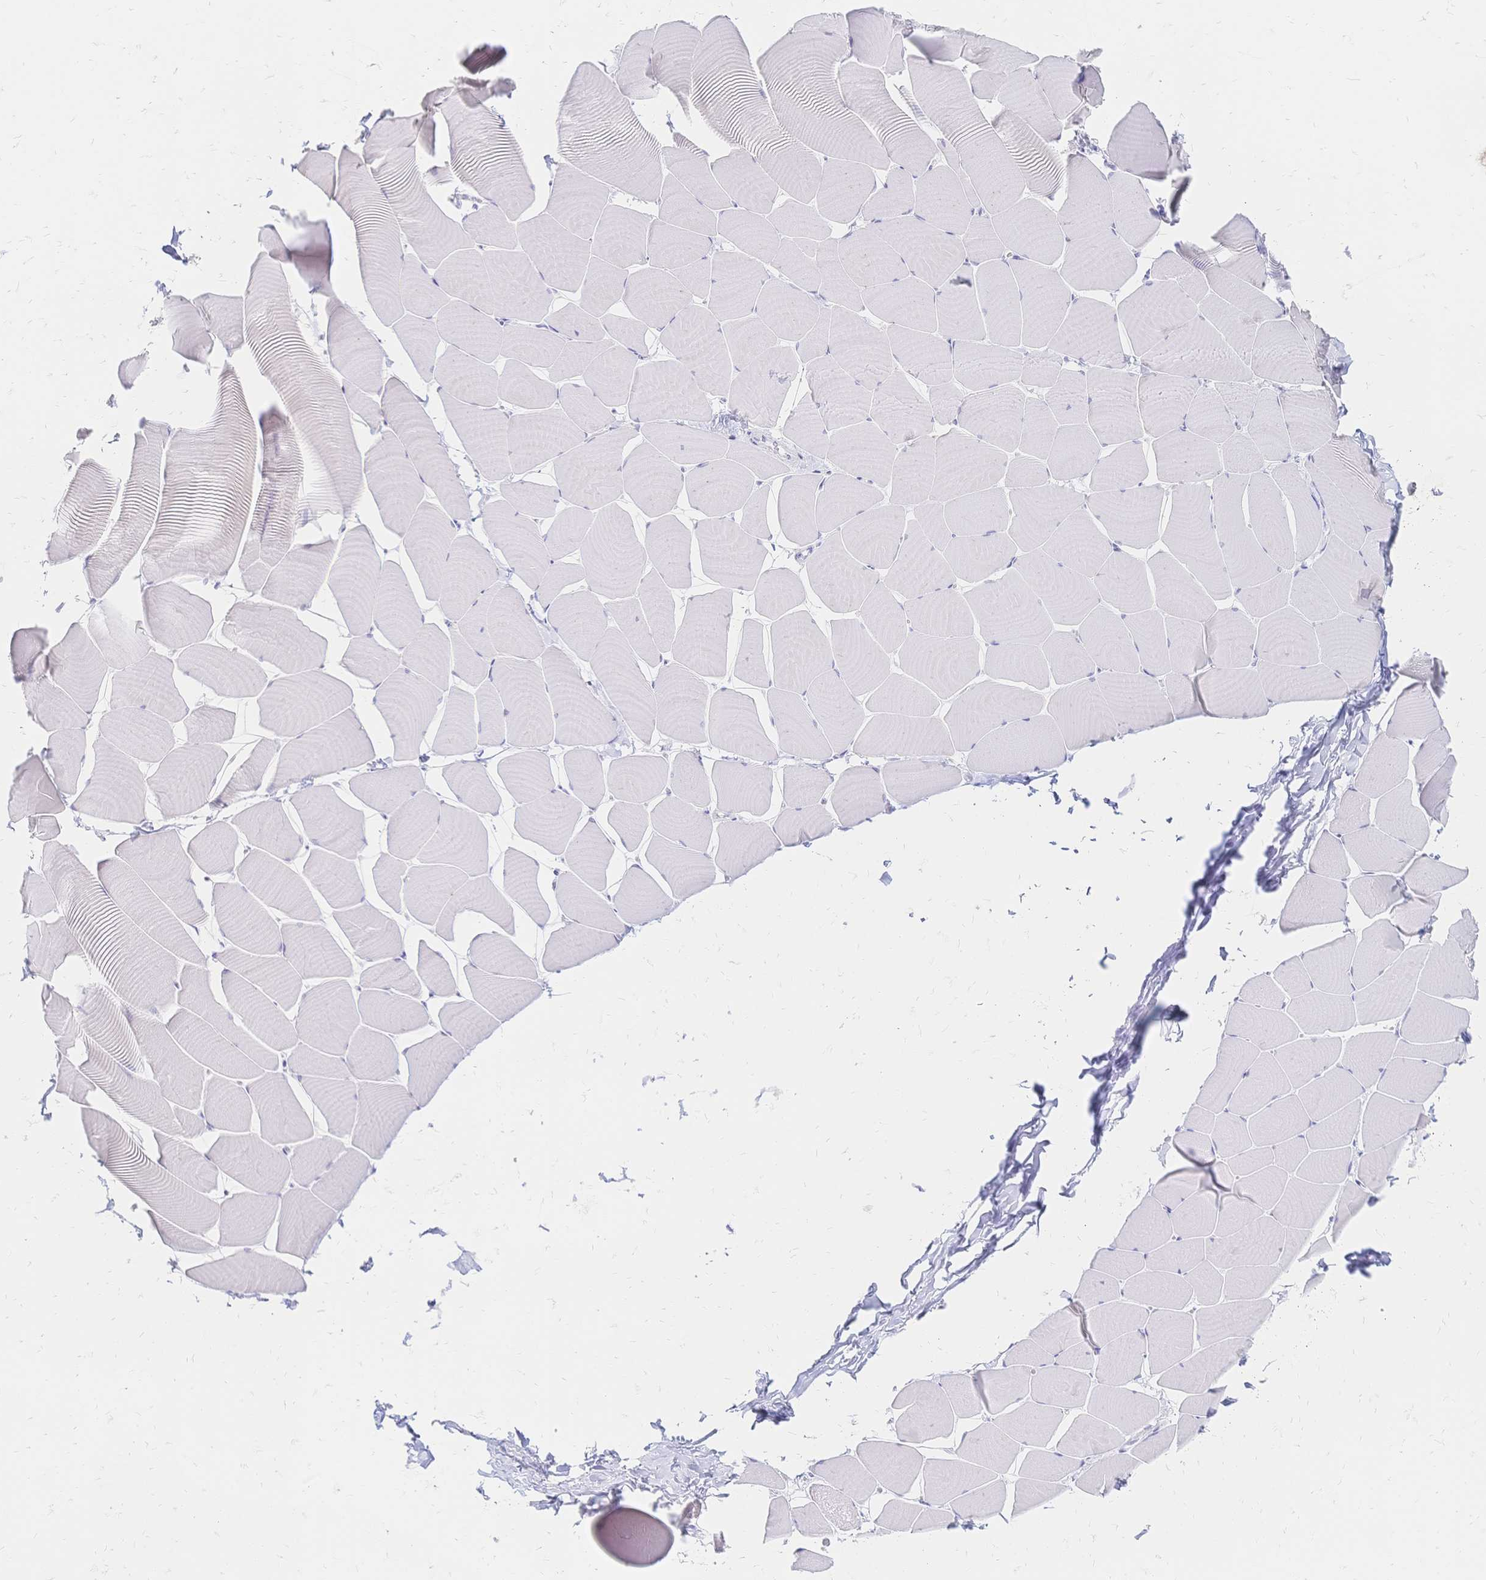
{"staining": {"intensity": "negative", "quantity": "none", "location": "none"}, "tissue": "skeletal muscle", "cell_type": "Myocytes", "image_type": "normal", "snomed": [{"axis": "morphology", "description": "Normal tissue, NOS"}, {"axis": "topography", "description": "Skeletal muscle"}], "caption": "DAB (3,3'-diaminobenzidine) immunohistochemical staining of normal skeletal muscle shows no significant positivity in myocytes.", "gene": "PSORS1C2", "patient": {"sex": "male", "age": 25}}